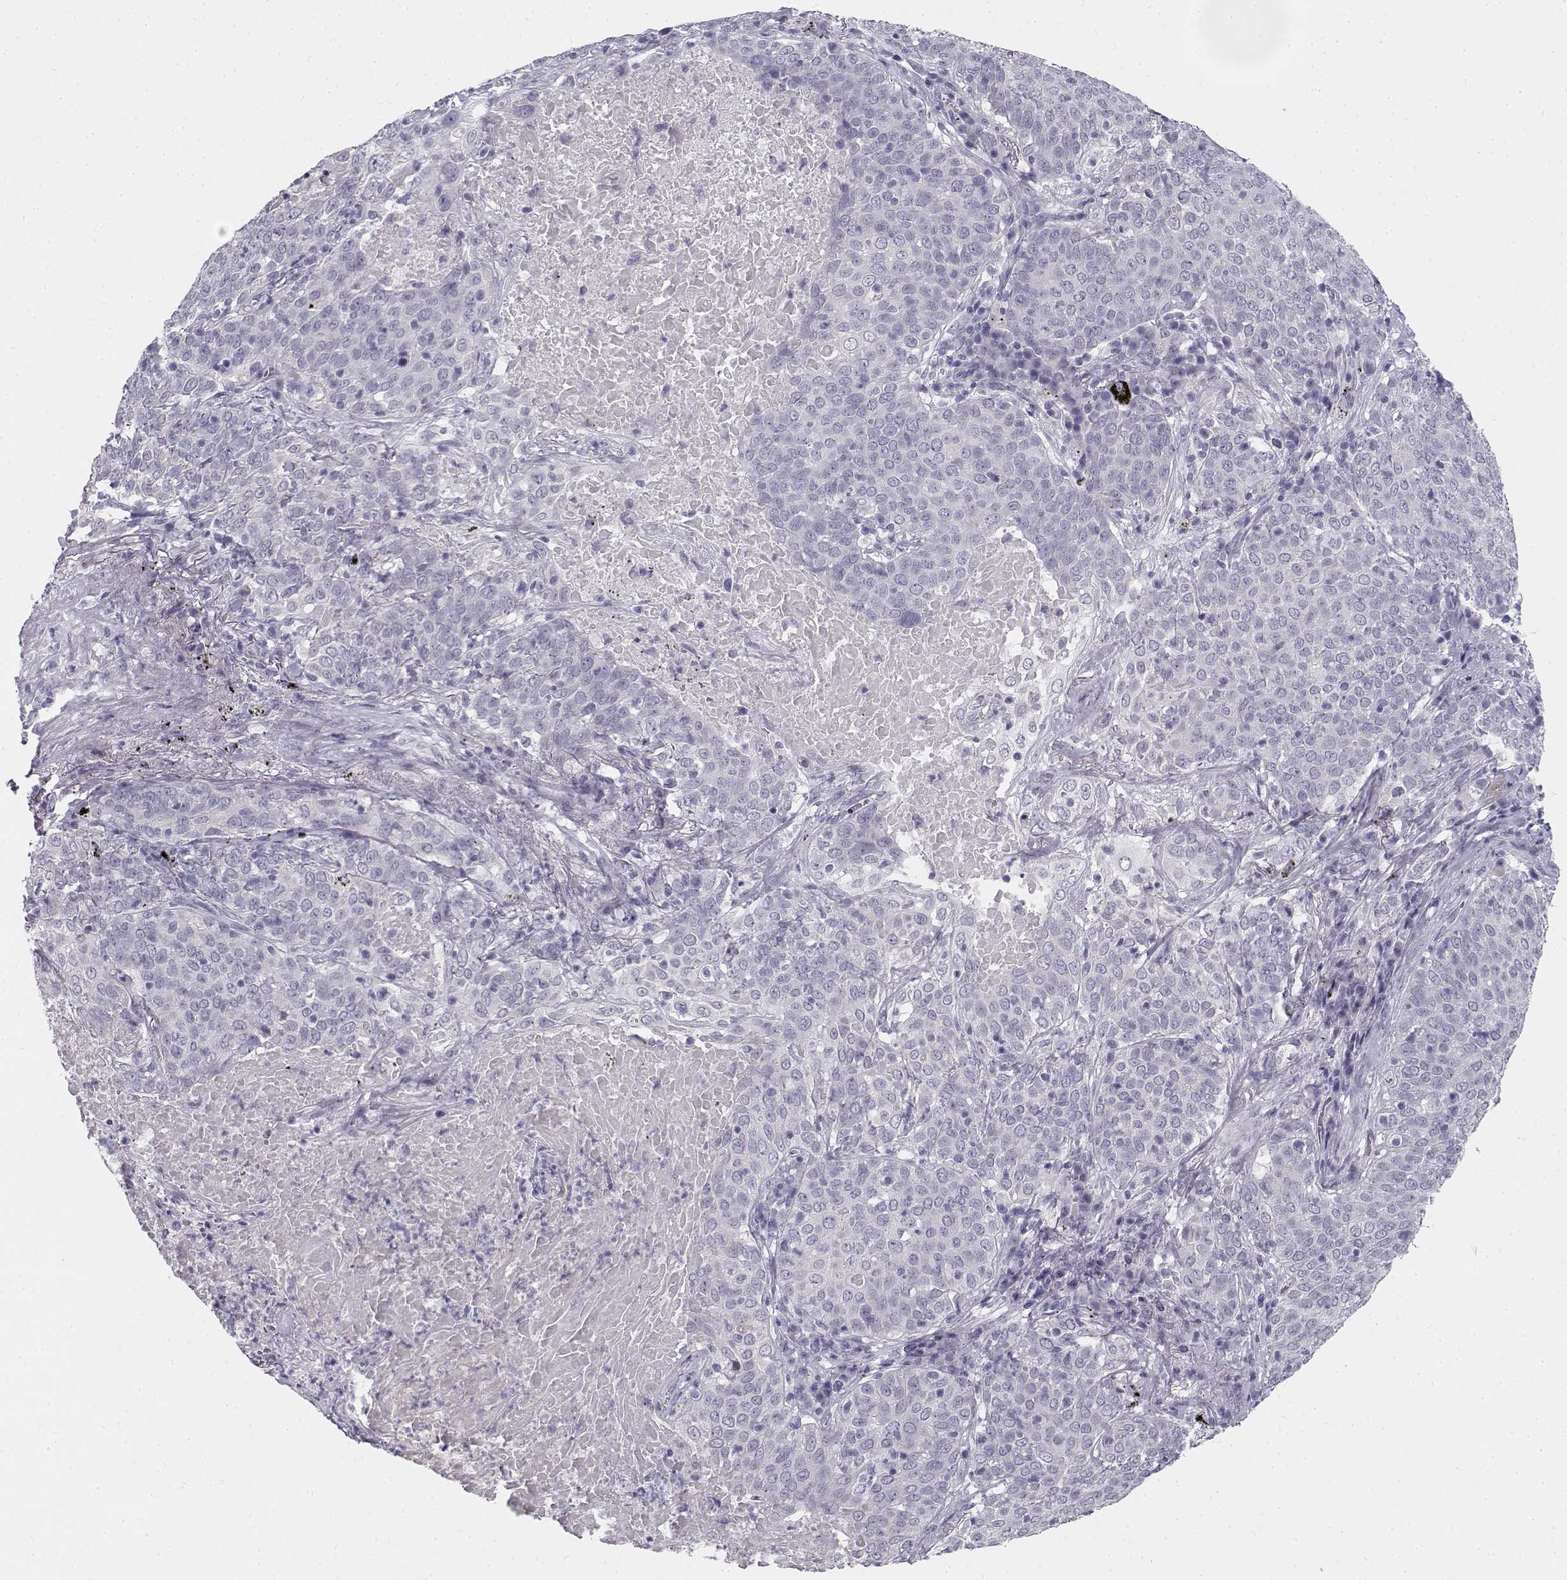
{"staining": {"intensity": "negative", "quantity": "none", "location": "none"}, "tissue": "lung cancer", "cell_type": "Tumor cells", "image_type": "cancer", "snomed": [{"axis": "morphology", "description": "Squamous cell carcinoma, NOS"}, {"axis": "topography", "description": "Lung"}], "caption": "Tumor cells are negative for brown protein staining in lung squamous cell carcinoma. (DAB (3,3'-diaminobenzidine) IHC visualized using brightfield microscopy, high magnification).", "gene": "CREB3L3", "patient": {"sex": "male", "age": 82}}